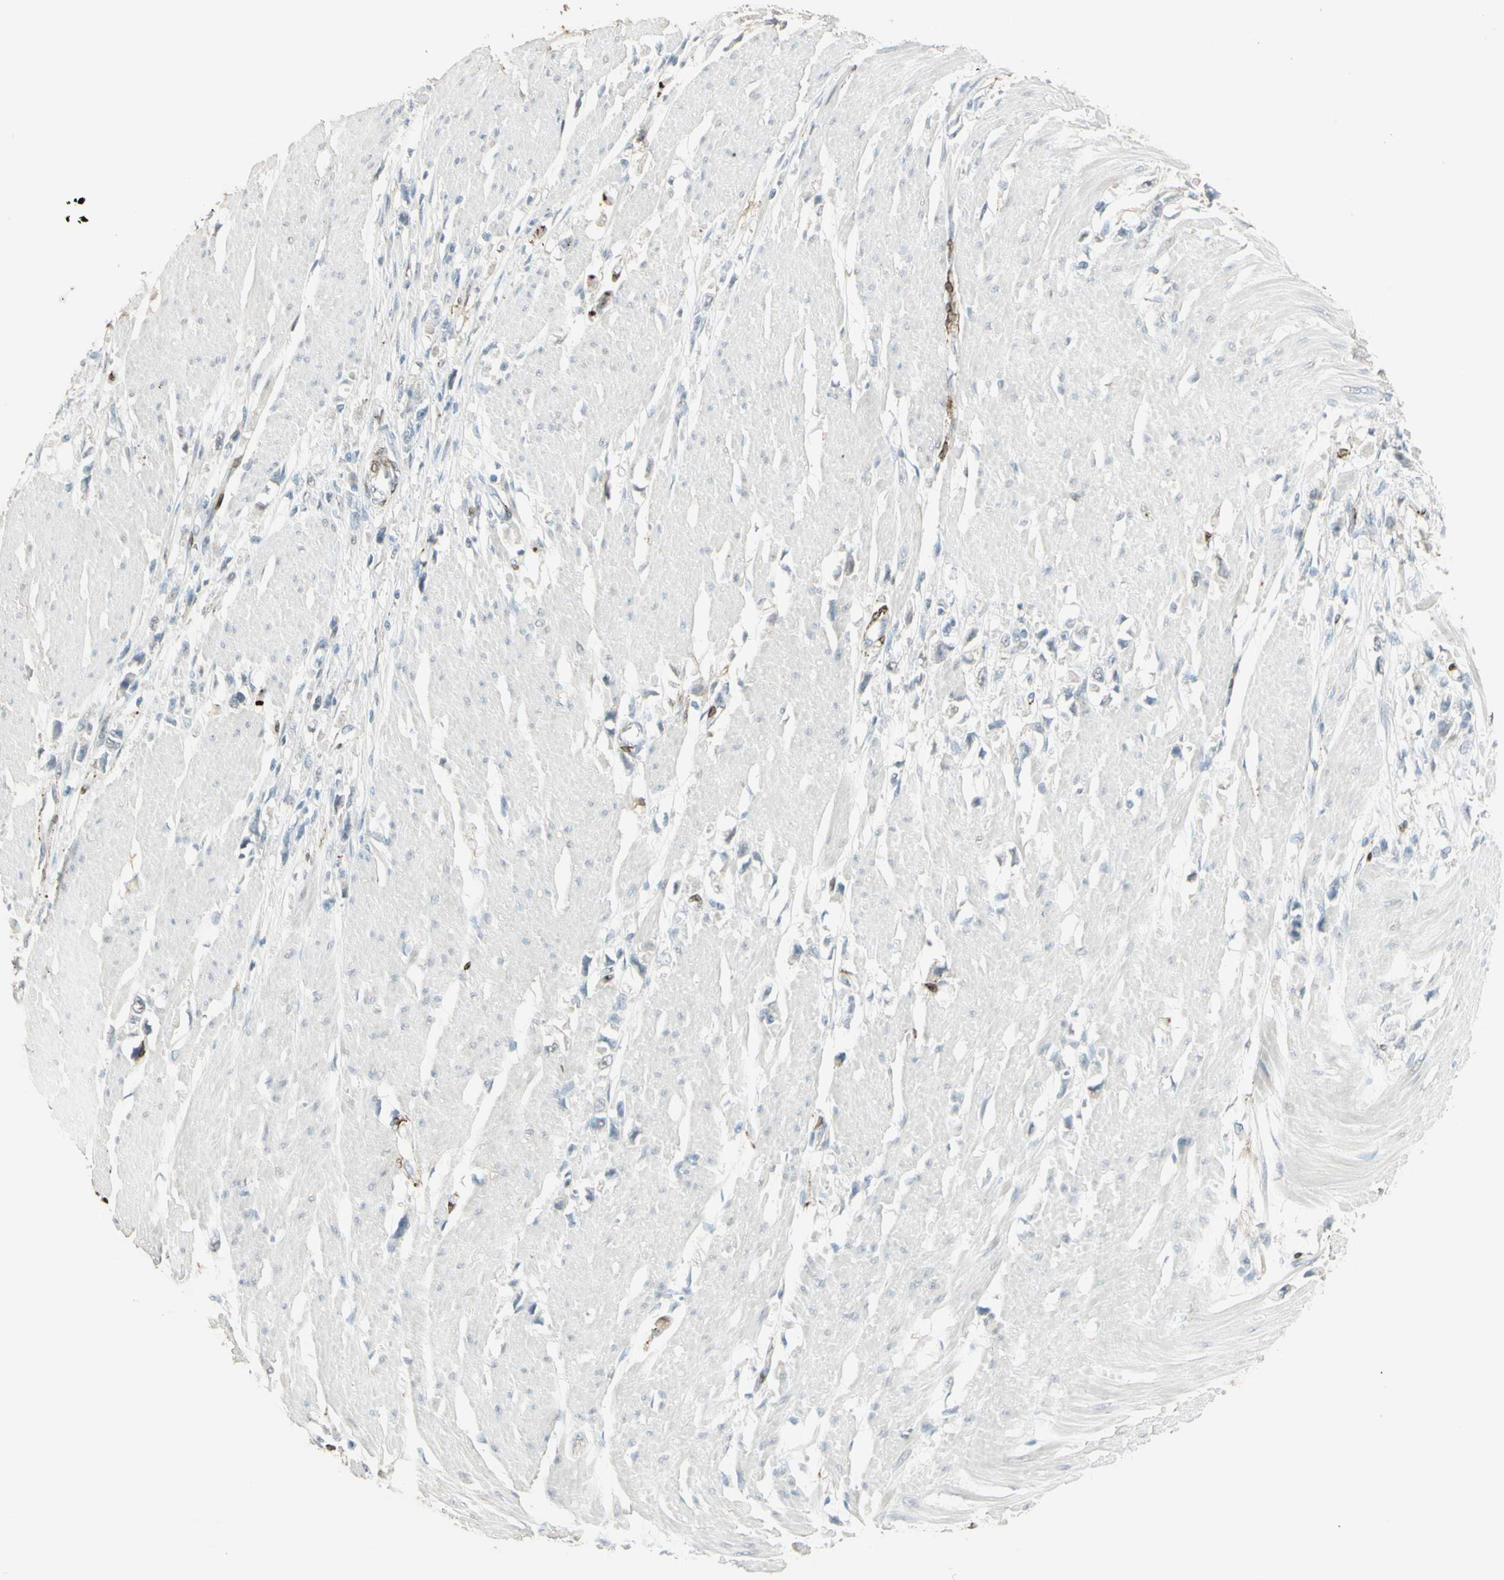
{"staining": {"intensity": "negative", "quantity": "none", "location": "none"}, "tissue": "stomach cancer", "cell_type": "Tumor cells", "image_type": "cancer", "snomed": [{"axis": "morphology", "description": "Adenocarcinoma, NOS"}, {"axis": "topography", "description": "Stomach"}], "caption": "DAB (3,3'-diaminobenzidine) immunohistochemical staining of stomach adenocarcinoma displays no significant staining in tumor cells.", "gene": "MUC3A", "patient": {"sex": "female", "age": 59}}